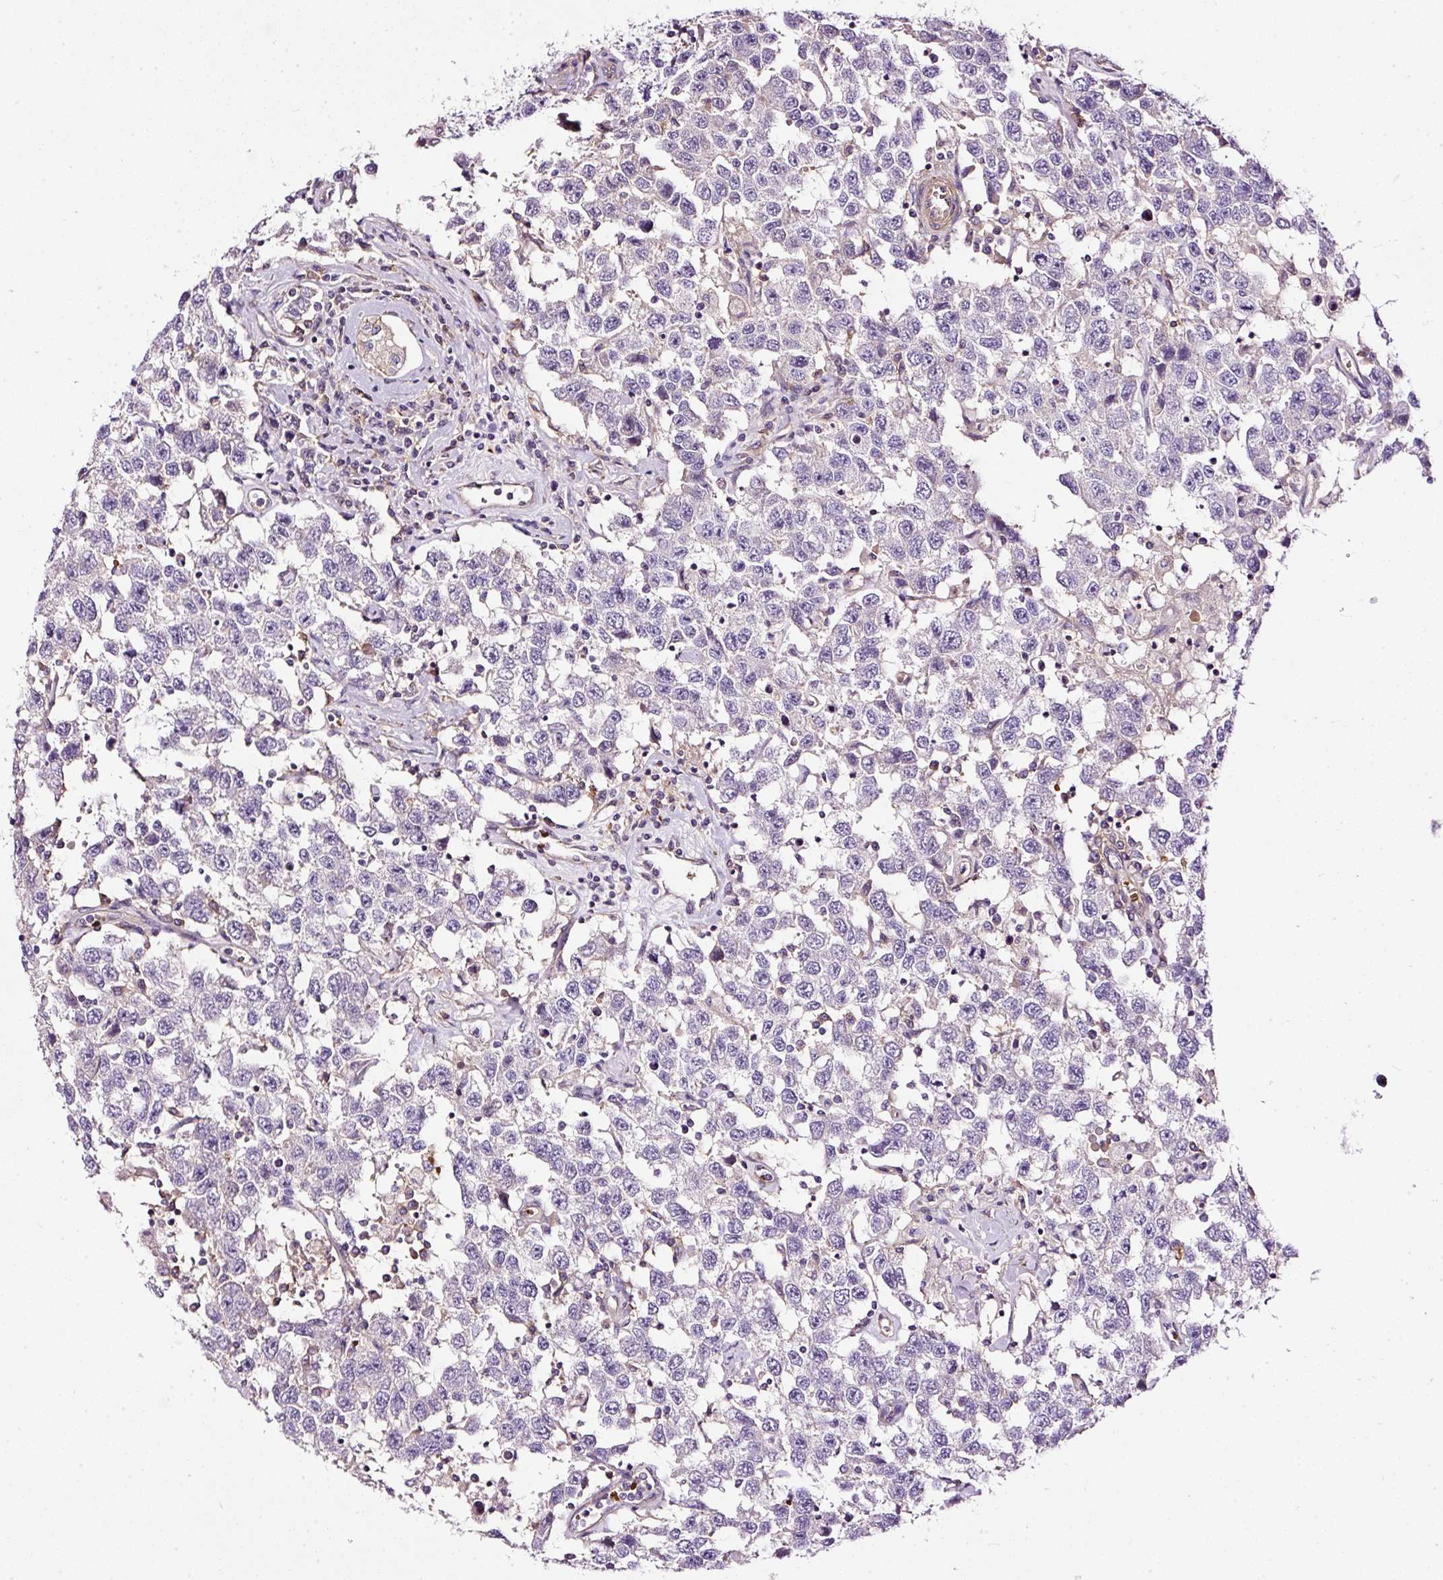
{"staining": {"intensity": "negative", "quantity": "none", "location": "none"}, "tissue": "testis cancer", "cell_type": "Tumor cells", "image_type": "cancer", "snomed": [{"axis": "morphology", "description": "Seminoma, NOS"}, {"axis": "topography", "description": "Testis"}], "caption": "A high-resolution micrograph shows IHC staining of testis cancer, which exhibits no significant positivity in tumor cells.", "gene": "USHBP1", "patient": {"sex": "male", "age": 41}}